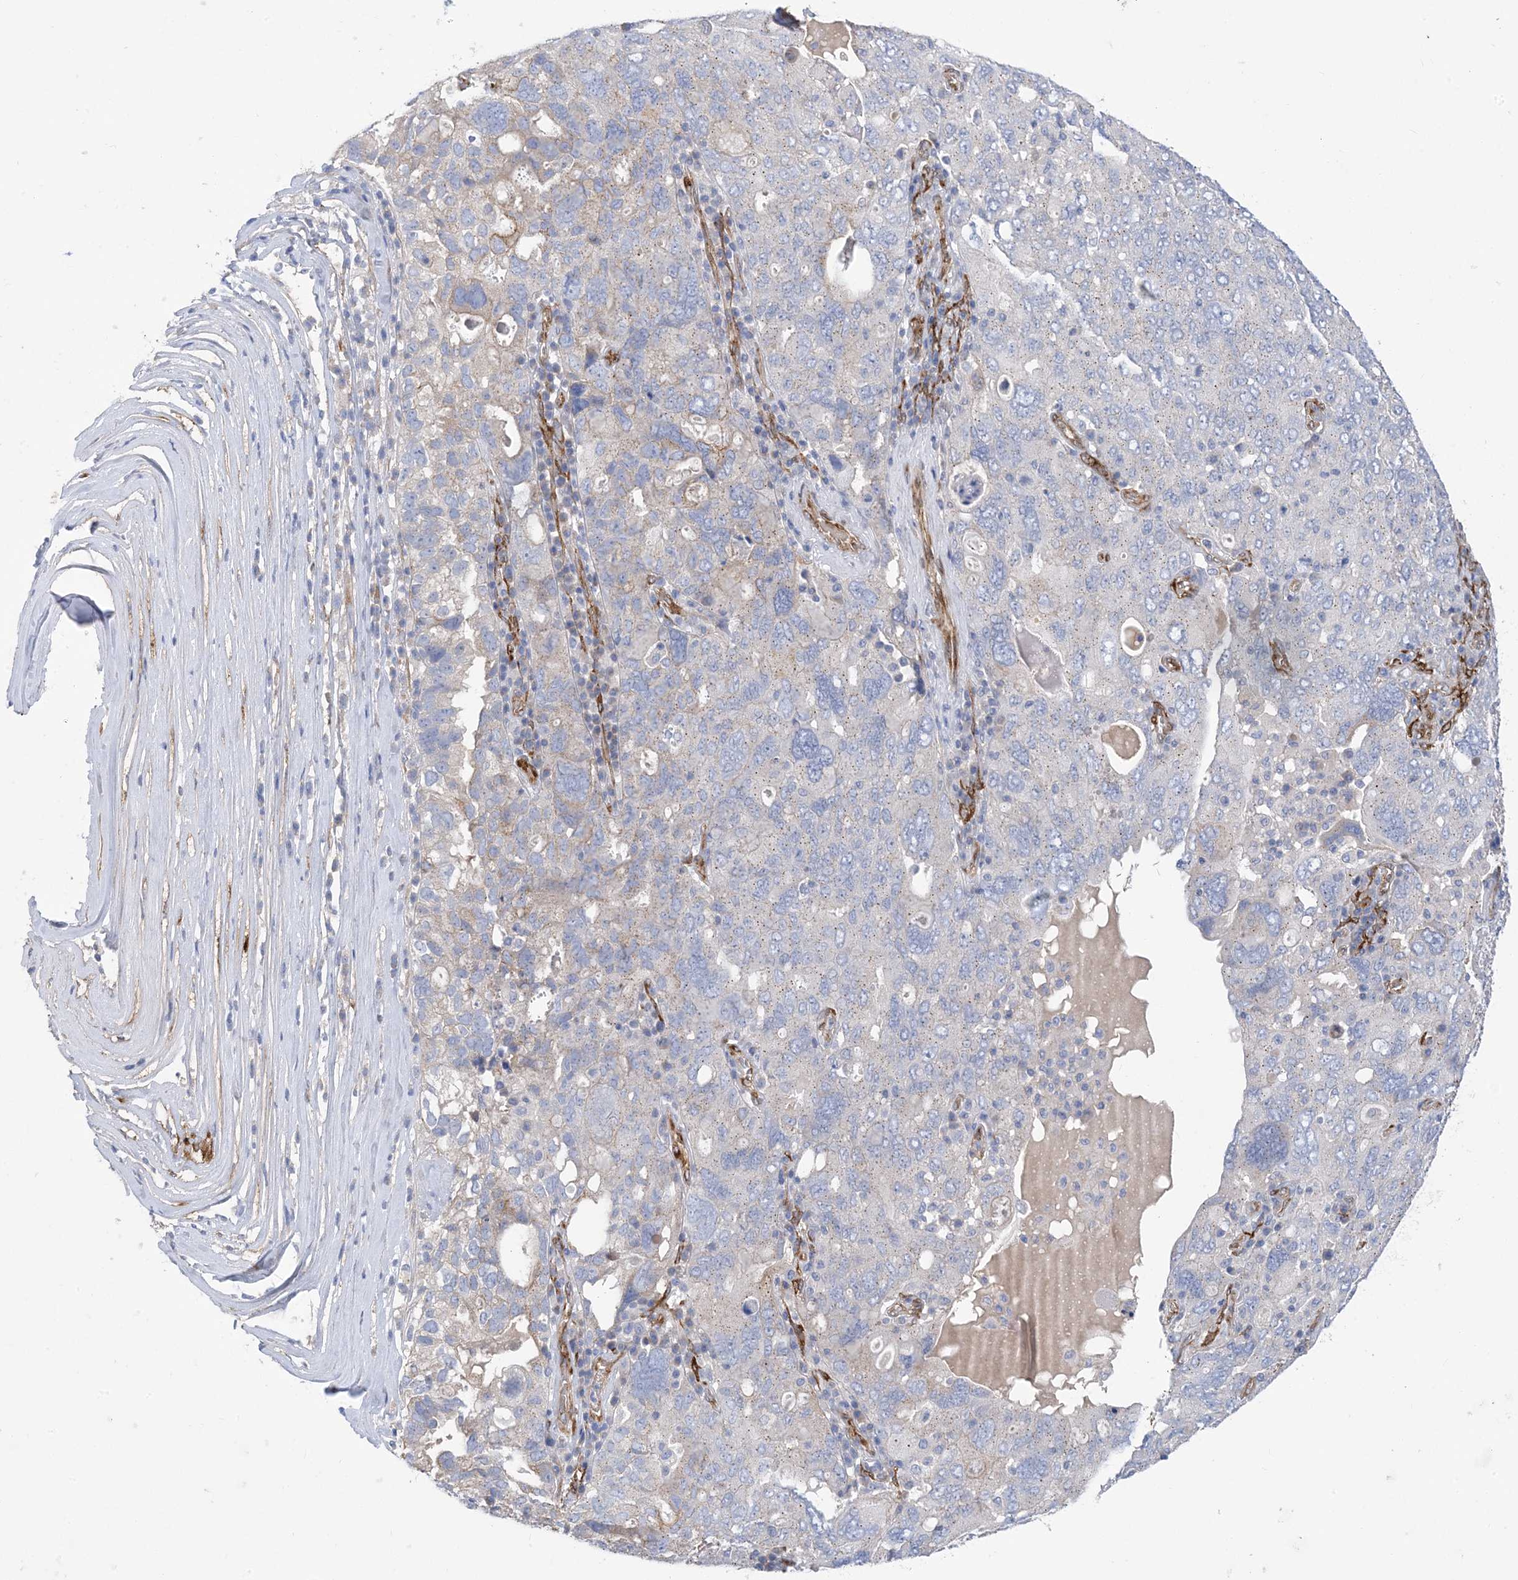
{"staining": {"intensity": "negative", "quantity": "none", "location": "none"}, "tissue": "ovarian cancer", "cell_type": "Tumor cells", "image_type": "cancer", "snomed": [{"axis": "morphology", "description": "Carcinoma, endometroid"}, {"axis": "topography", "description": "Ovary"}], "caption": "Protein analysis of ovarian endometroid carcinoma reveals no significant staining in tumor cells. (Immunohistochemistry (ihc), brightfield microscopy, high magnification).", "gene": "RBMS3", "patient": {"sex": "female", "age": 62}}